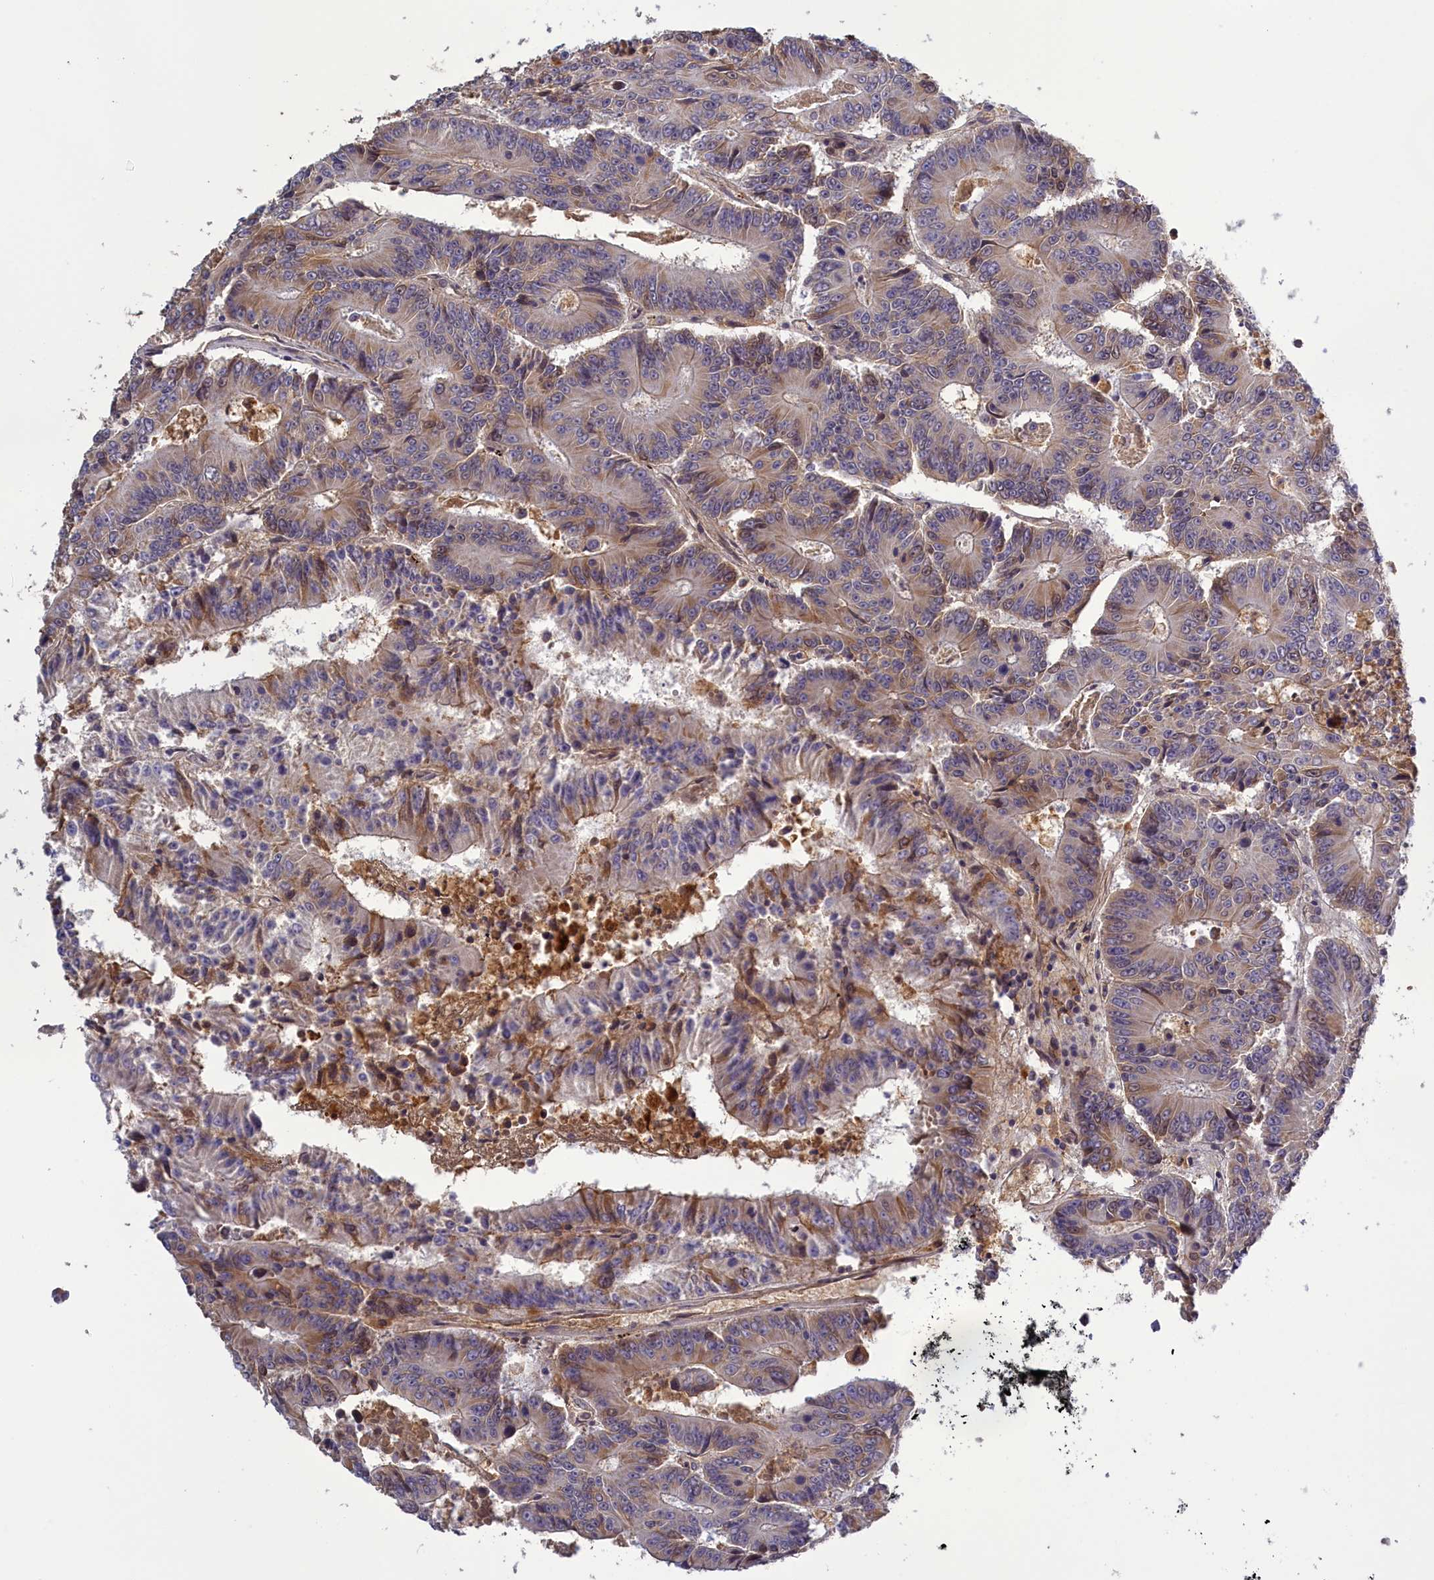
{"staining": {"intensity": "moderate", "quantity": "<25%", "location": "cytoplasmic/membranous"}, "tissue": "colorectal cancer", "cell_type": "Tumor cells", "image_type": "cancer", "snomed": [{"axis": "morphology", "description": "Adenocarcinoma, NOS"}, {"axis": "topography", "description": "Colon"}], "caption": "IHC (DAB) staining of colorectal adenocarcinoma displays moderate cytoplasmic/membranous protein positivity in approximately <25% of tumor cells.", "gene": "RRAD", "patient": {"sex": "male", "age": 83}}